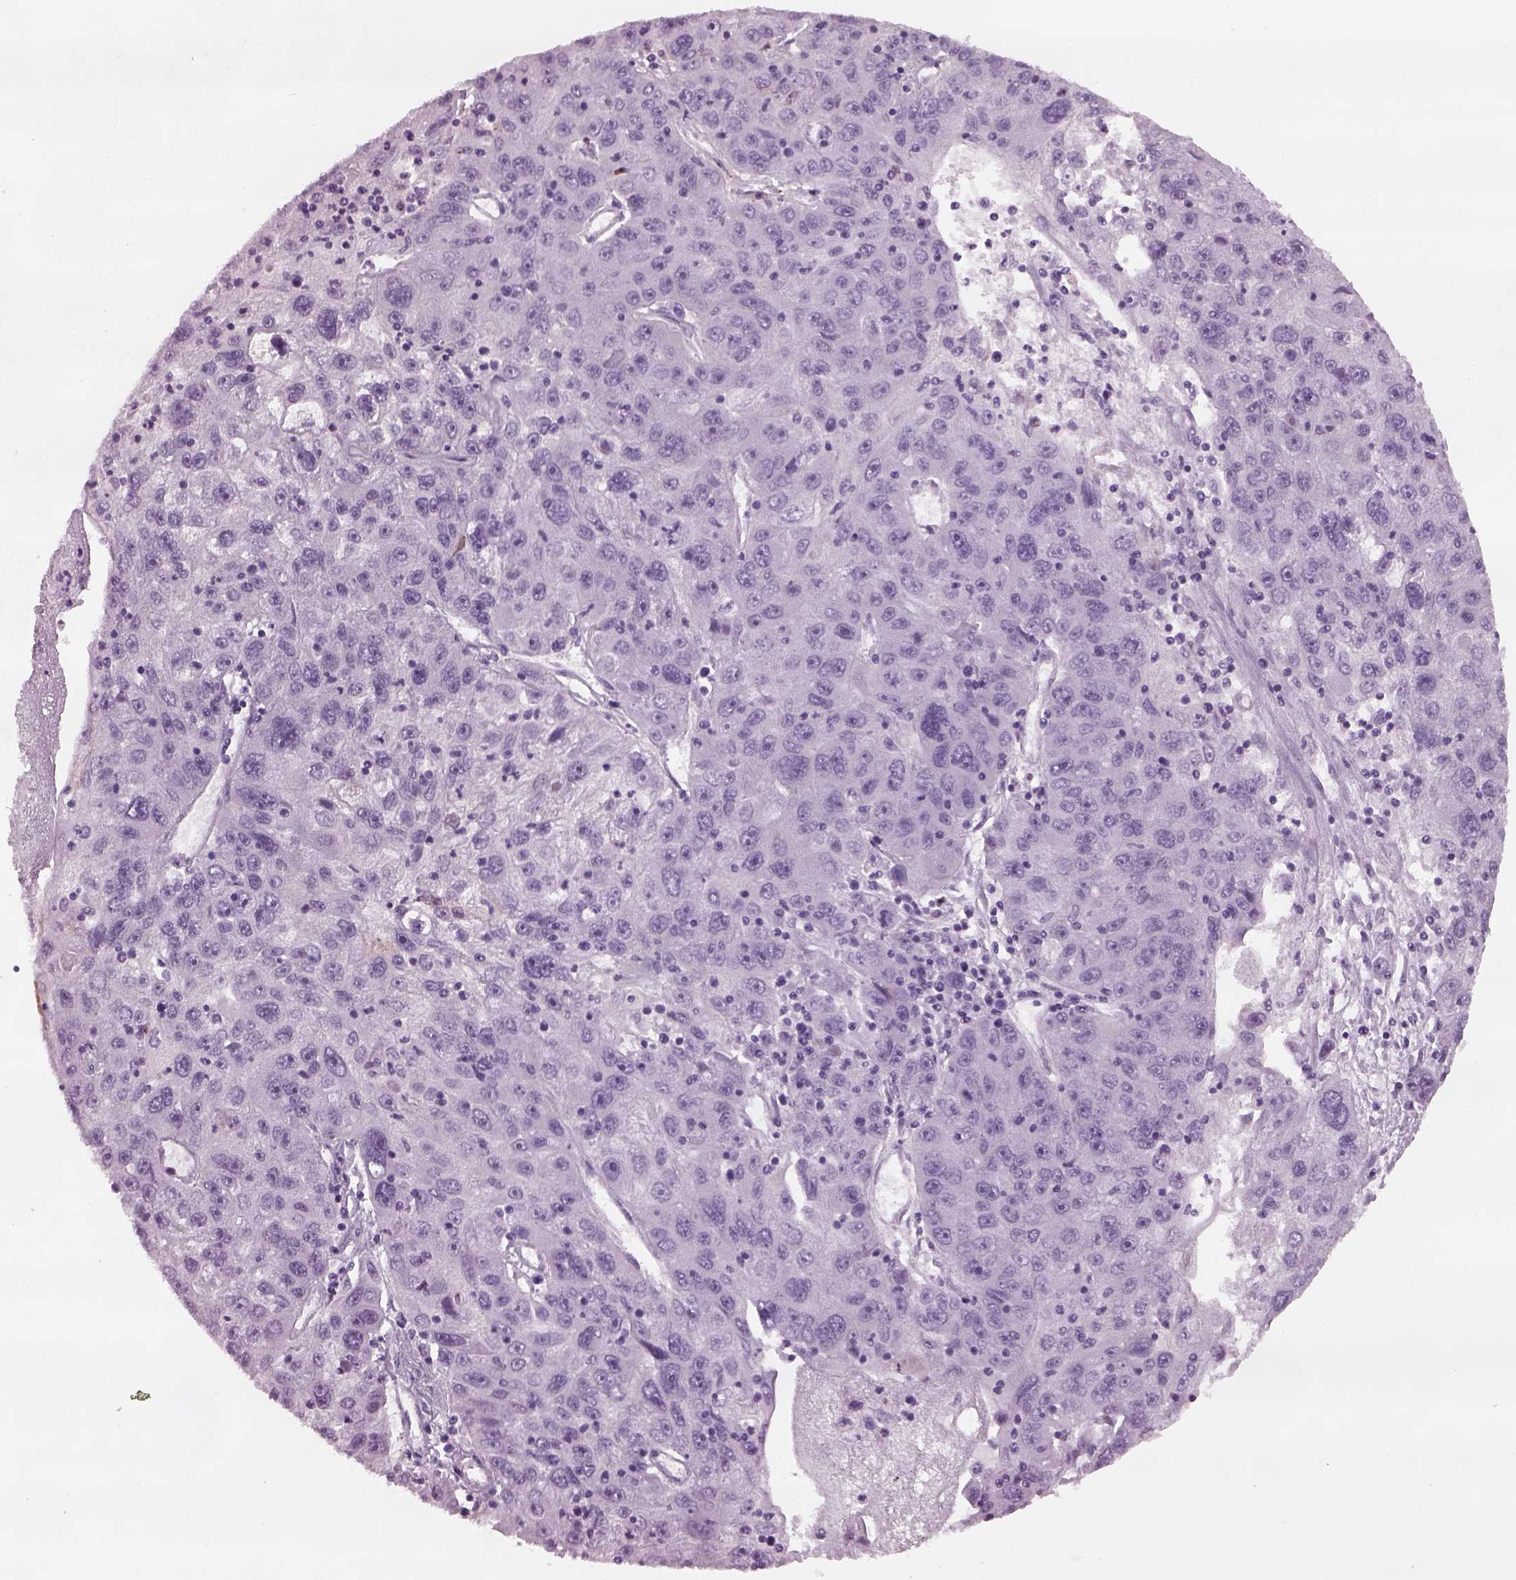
{"staining": {"intensity": "negative", "quantity": "none", "location": "none"}, "tissue": "stomach cancer", "cell_type": "Tumor cells", "image_type": "cancer", "snomed": [{"axis": "morphology", "description": "Adenocarcinoma, NOS"}, {"axis": "topography", "description": "Stomach"}], "caption": "Immunohistochemistry of human adenocarcinoma (stomach) demonstrates no positivity in tumor cells.", "gene": "PRR9", "patient": {"sex": "male", "age": 56}}